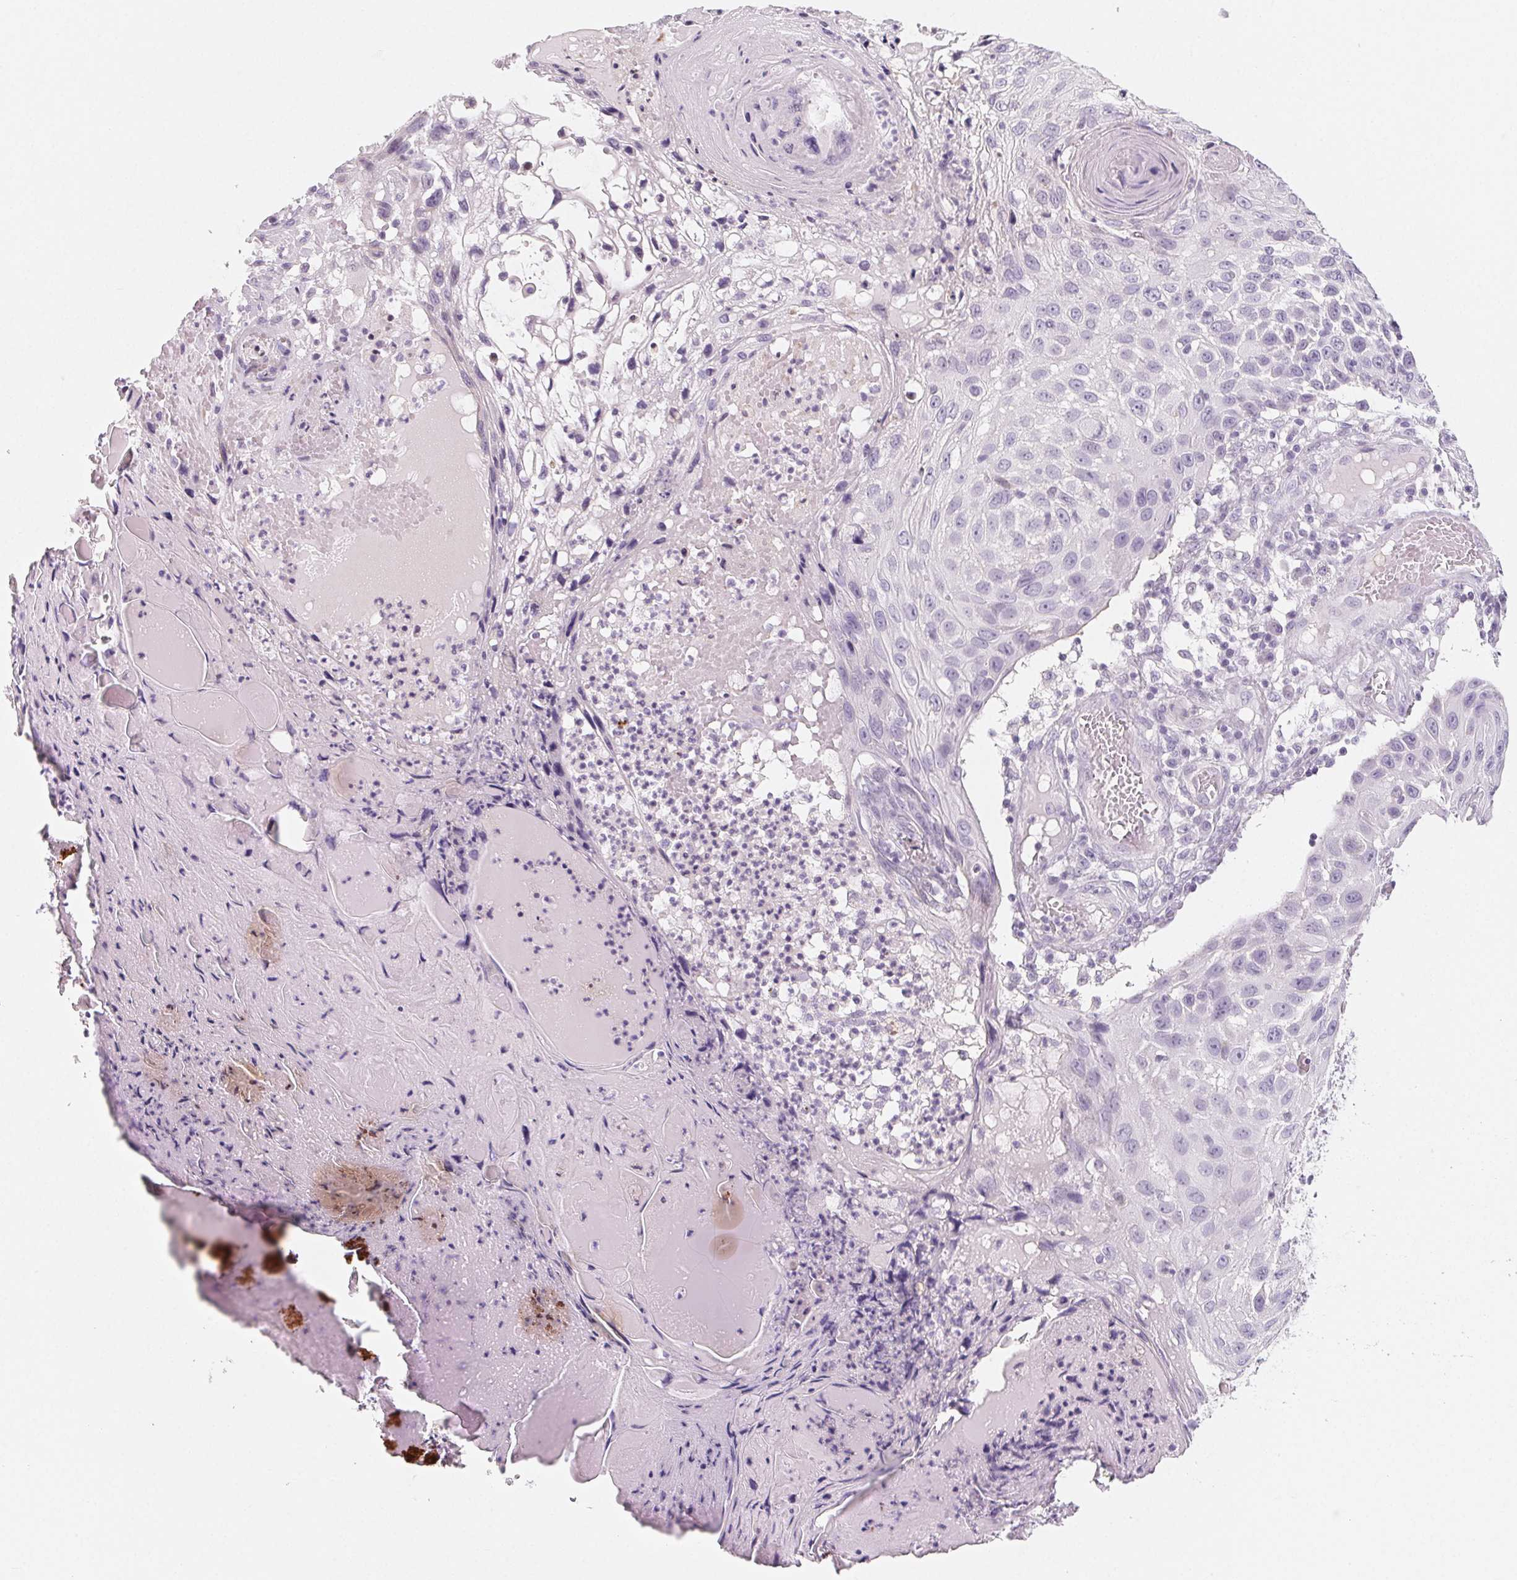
{"staining": {"intensity": "negative", "quantity": "none", "location": "none"}, "tissue": "skin cancer", "cell_type": "Tumor cells", "image_type": "cancer", "snomed": [{"axis": "morphology", "description": "Squamous cell carcinoma, NOS"}, {"axis": "topography", "description": "Skin"}], "caption": "A high-resolution image shows immunohistochemistry staining of skin cancer, which reveals no significant staining in tumor cells. (DAB (3,3'-diaminobenzidine) immunohistochemistry with hematoxylin counter stain).", "gene": "SH3GL2", "patient": {"sex": "male", "age": 92}}